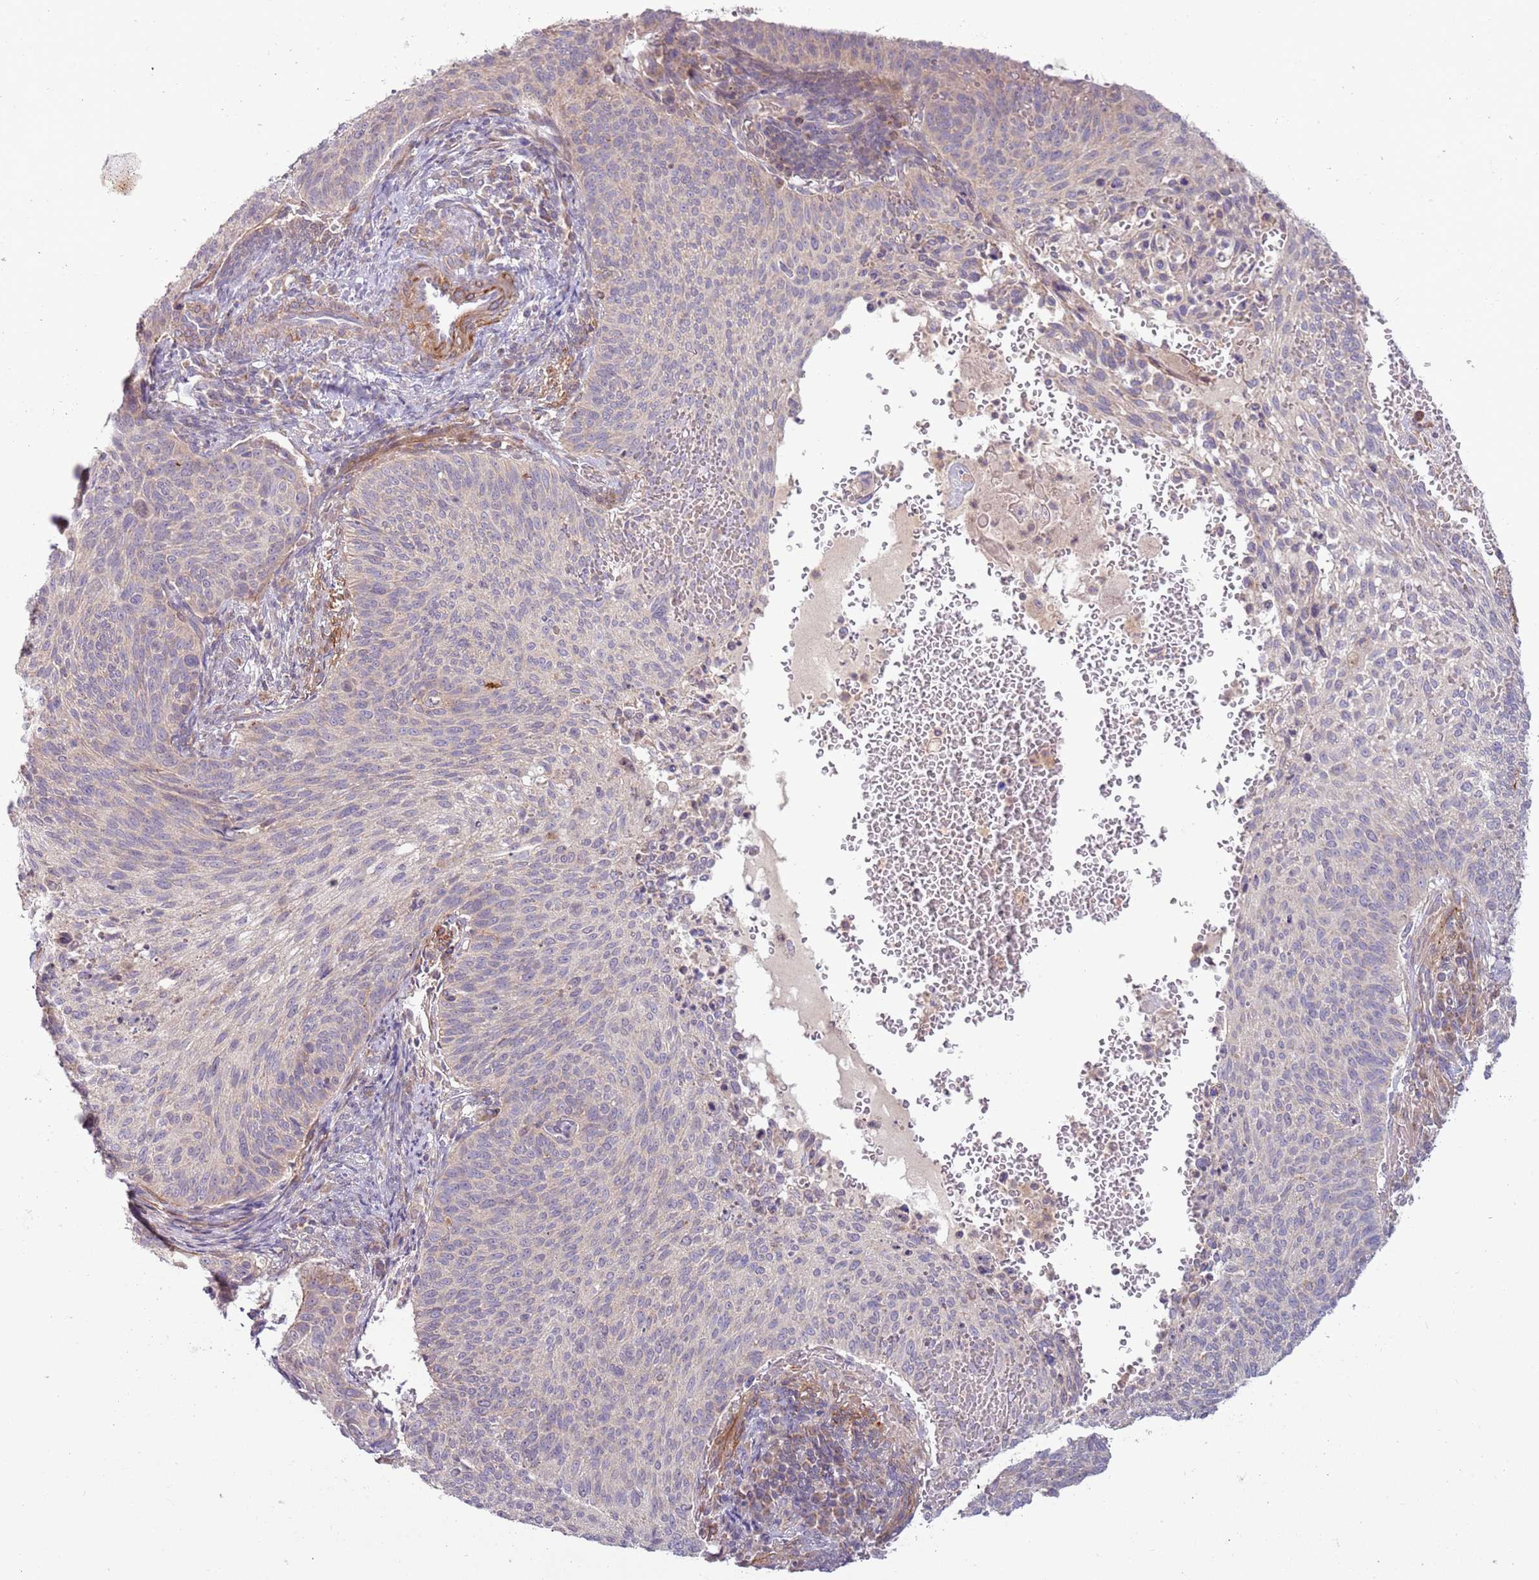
{"staining": {"intensity": "negative", "quantity": "none", "location": "none"}, "tissue": "cervical cancer", "cell_type": "Tumor cells", "image_type": "cancer", "snomed": [{"axis": "morphology", "description": "Squamous cell carcinoma, NOS"}, {"axis": "topography", "description": "Cervix"}], "caption": "DAB (3,3'-diaminobenzidine) immunohistochemical staining of cervical squamous cell carcinoma reveals no significant staining in tumor cells. Brightfield microscopy of IHC stained with DAB (3,3'-diaminobenzidine) (brown) and hematoxylin (blue), captured at high magnification.", "gene": "DTD2", "patient": {"sex": "female", "age": 70}}